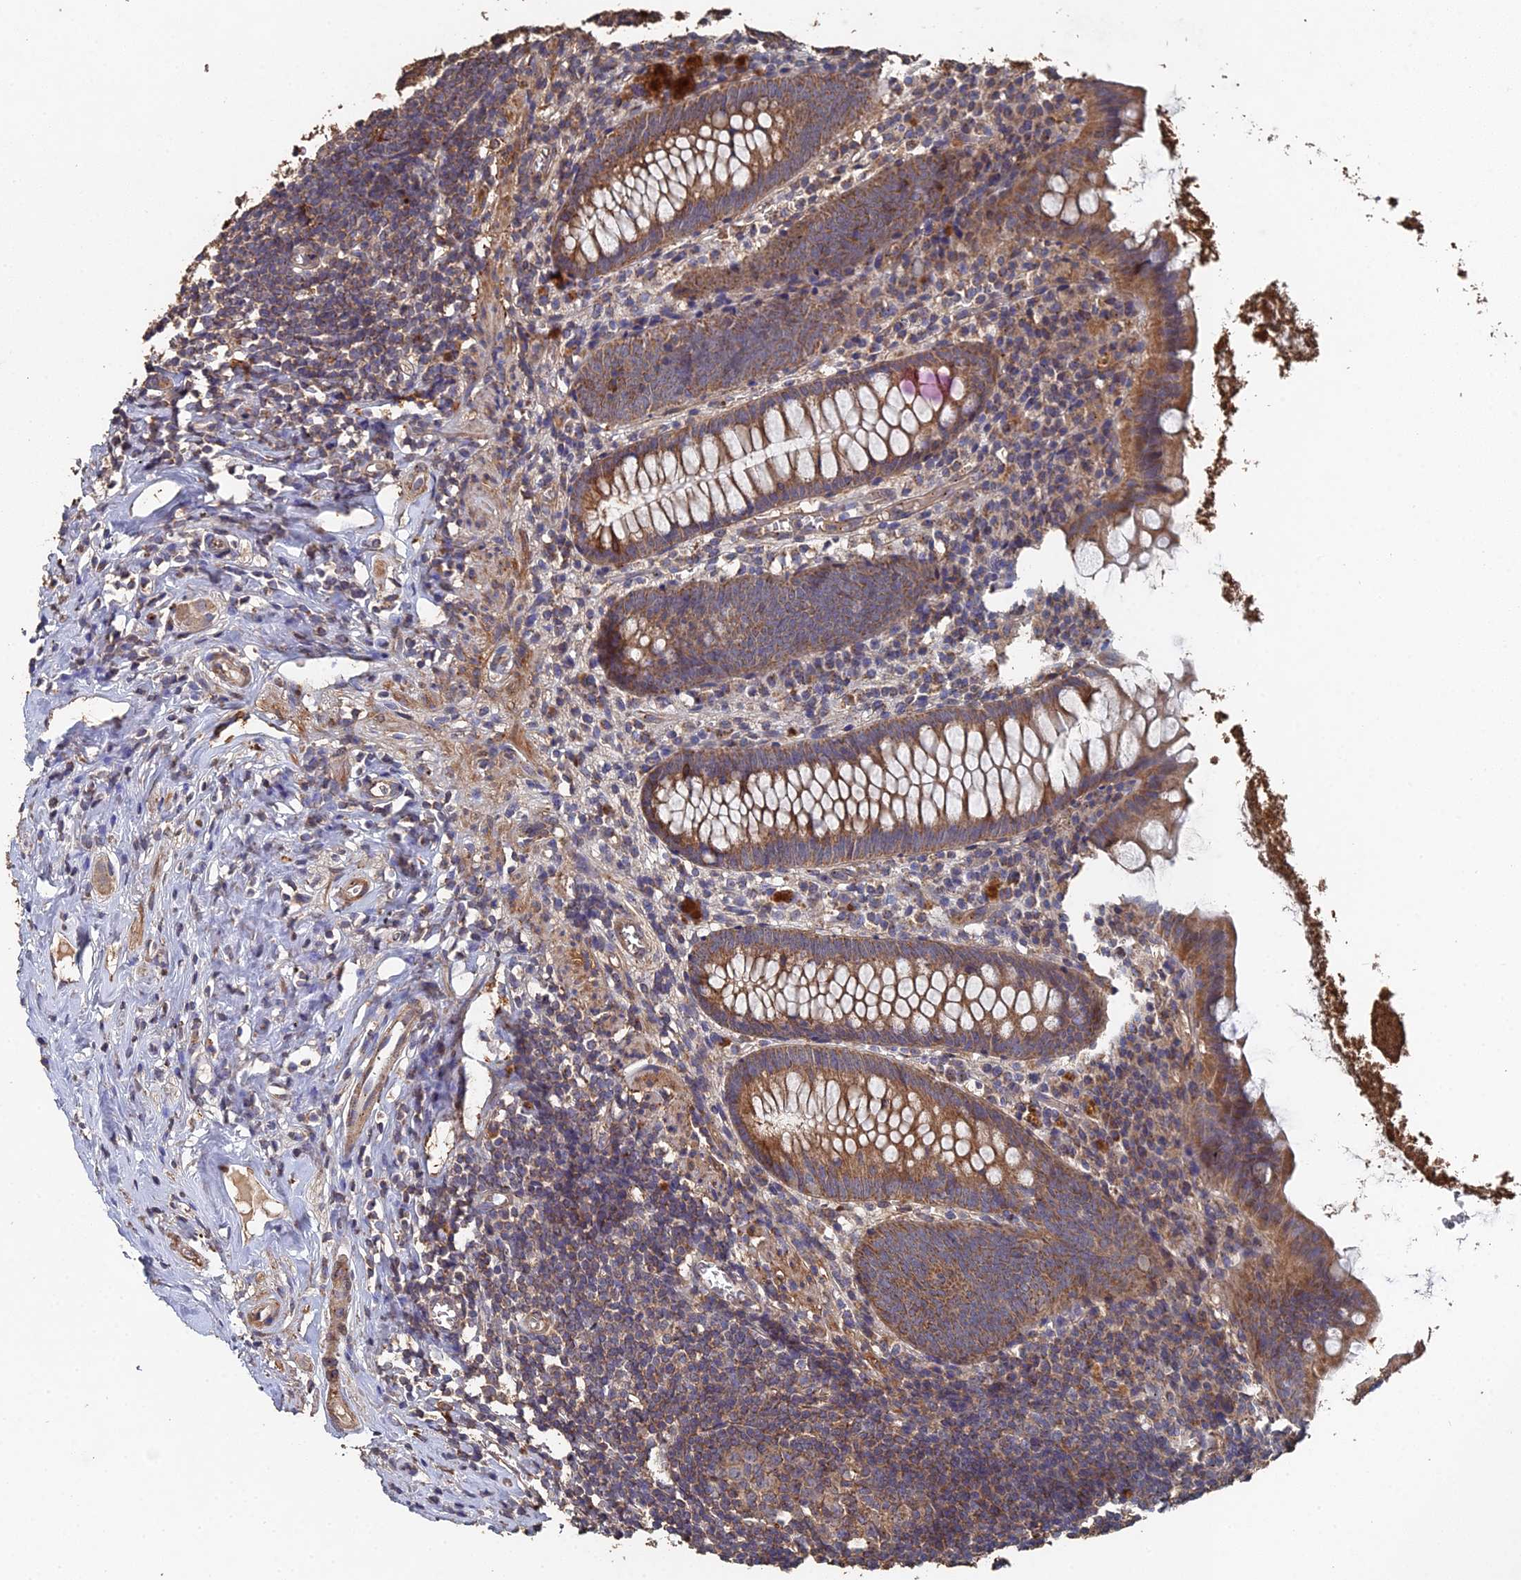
{"staining": {"intensity": "moderate", "quantity": ">75%", "location": "cytoplasmic/membranous"}, "tissue": "appendix", "cell_type": "Glandular cells", "image_type": "normal", "snomed": [{"axis": "morphology", "description": "Normal tissue, NOS"}, {"axis": "topography", "description": "Appendix"}], "caption": "High-power microscopy captured an immunohistochemistry image of normal appendix, revealing moderate cytoplasmic/membranous staining in approximately >75% of glandular cells.", "gene": "SPANXN4", "patient": {"sex": "female", "age": 51}}